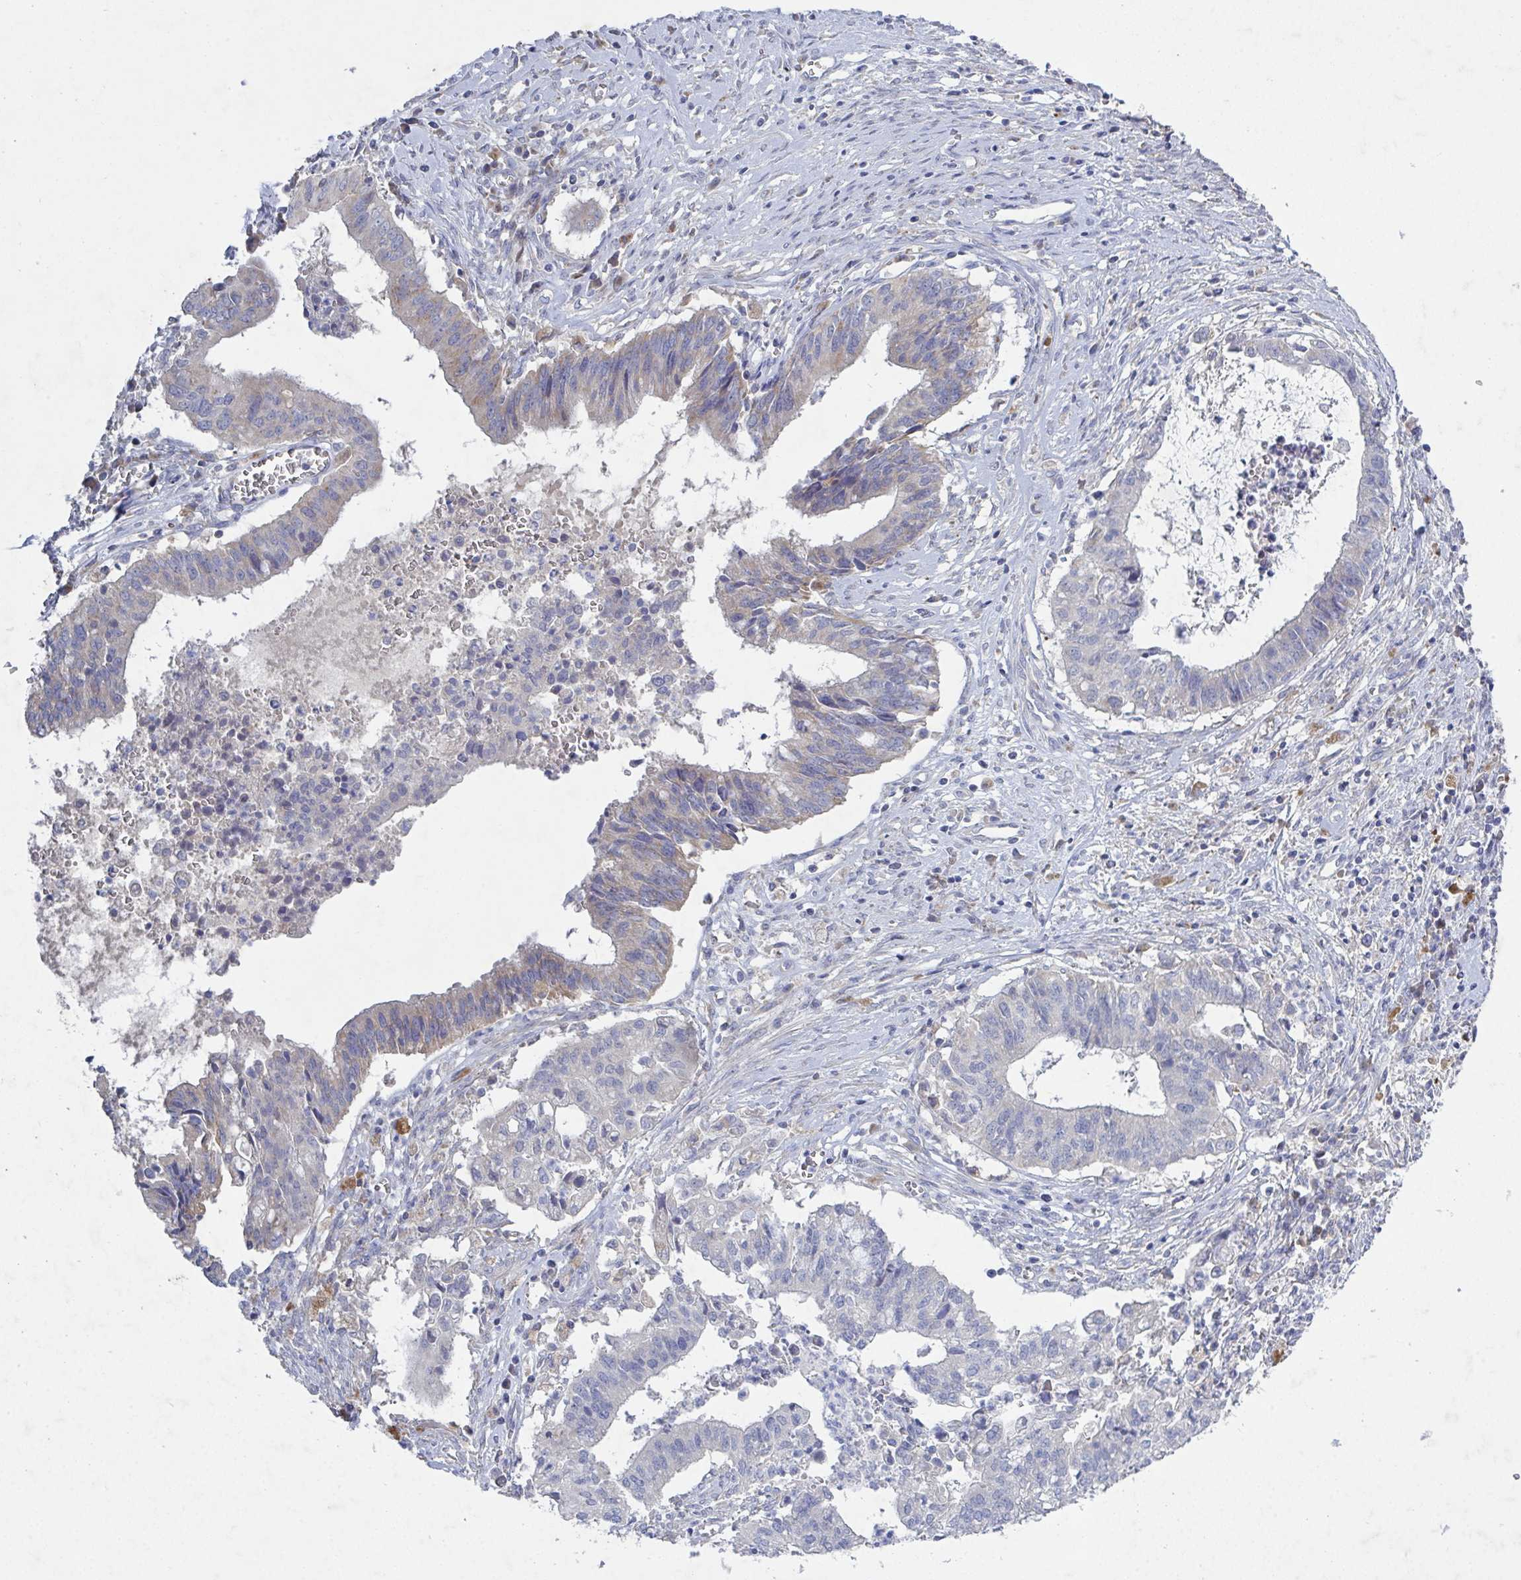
{"staining": {"intensity": "weak", "quantity": "<25%", "location": "cytoplasmic/membranous"}, "tissue": "cervical cancer", "cell_type": "Tumor cells", "image_type": "cancer", "snomed": [{"axis": "morphology", "description": "Adenocarcinoma, NOS"}, {"axis": "topography", "description": "Cervix"}], "caption": "Cervical cancer was stained to show a protein in brown. There is no significant expression in tumor cells.", "gene": "GALNT13", "patient": {"sex": "female", "age": 44}}